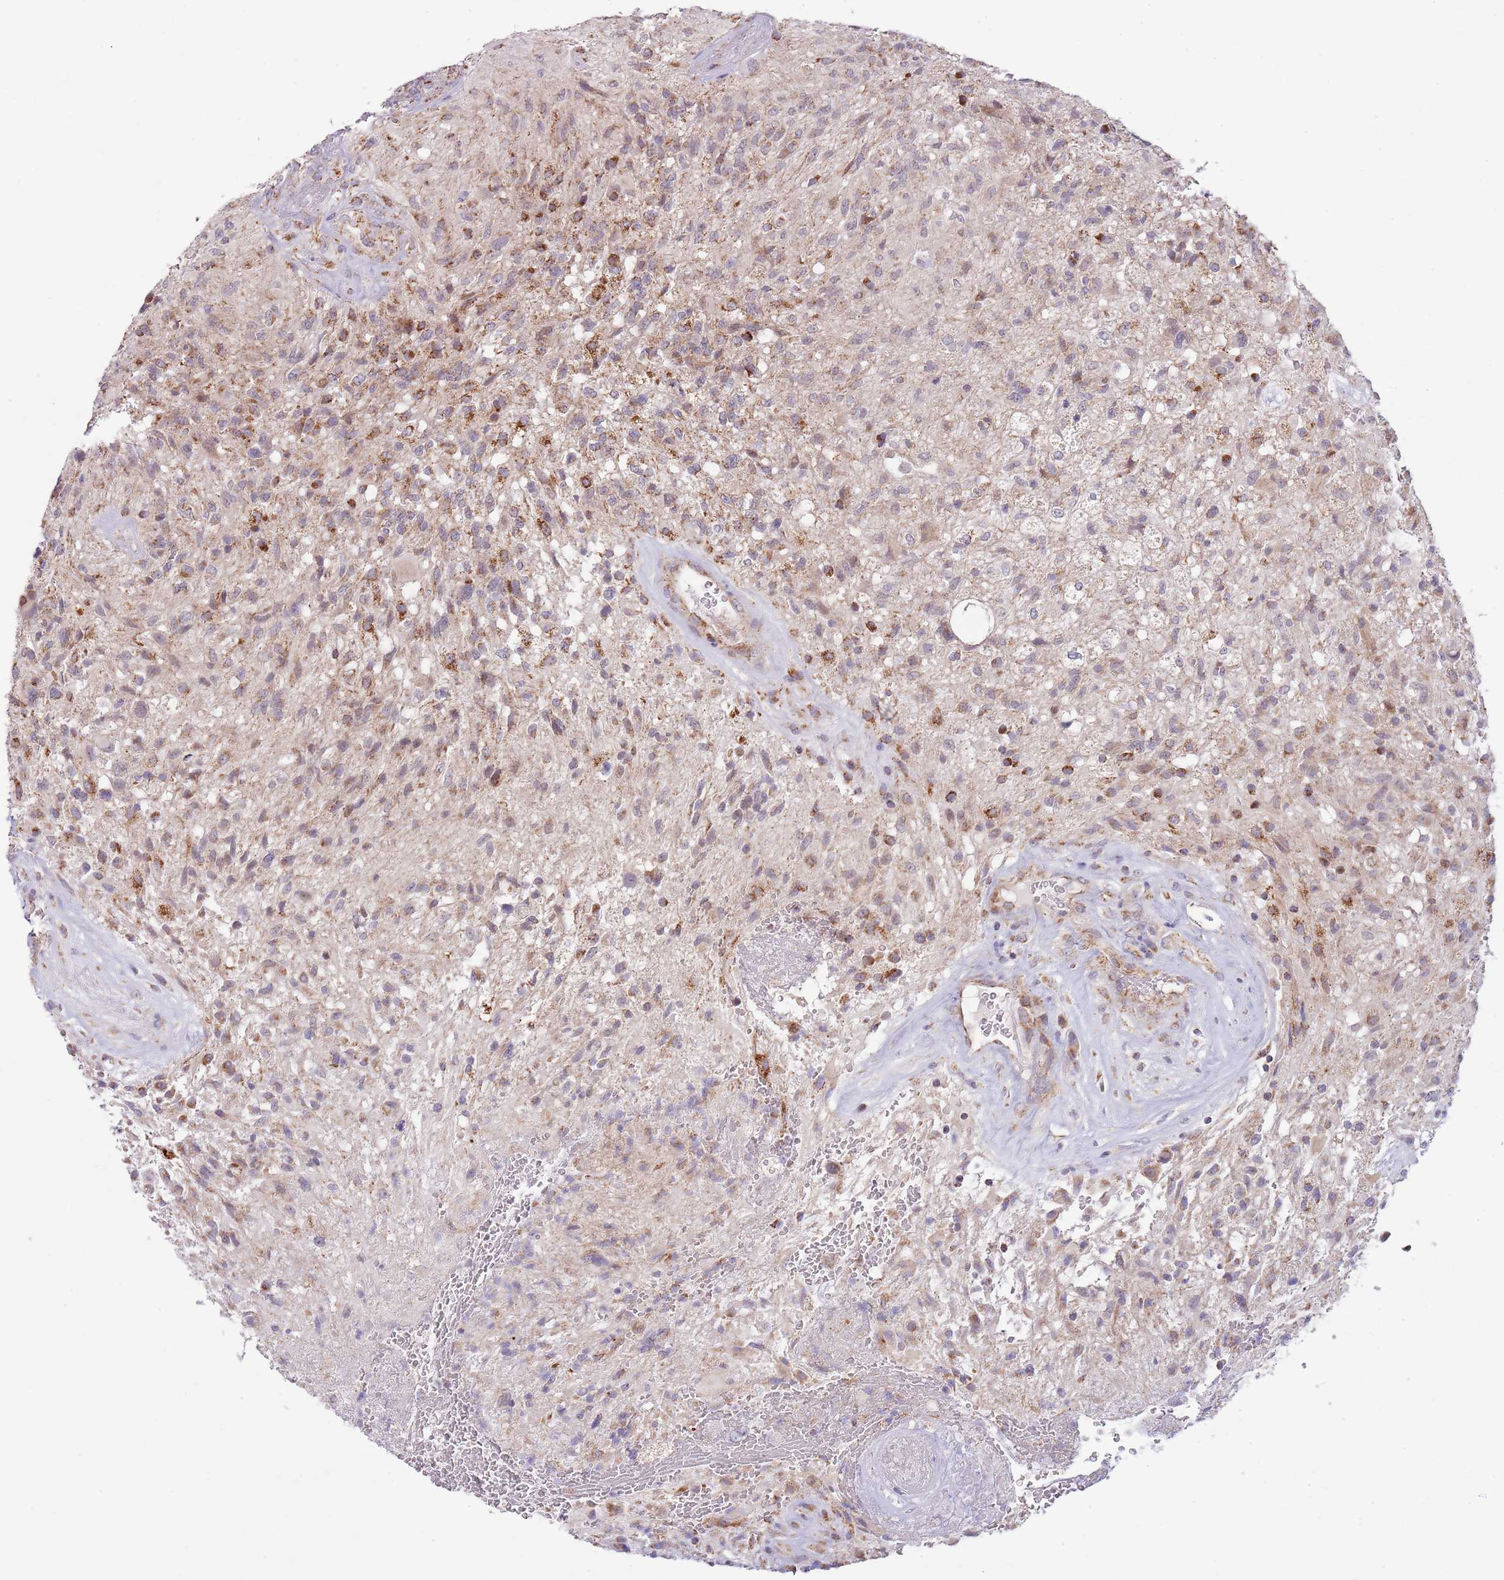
{"staining": {"intensity": "strong", "quantity": "<25%", "location": "cytoplasmic/membranous"}, "tissue": "glioma", "cell_type": "Tumor cells", "image_type": "cancer", "snomed": [{"axis": "morphology", "description": "Glioma, malignant, High grade"}, {"axis": "topography", "description": "Brain"}], "caption": "Immunohistochemical staining of human glioma displays medium levels of strong cytoplasmic/membranous protein expression in approximately <25% of tumor cells.", "gene": "LHX6", "patient": {"sex": "male", "age": 56}}